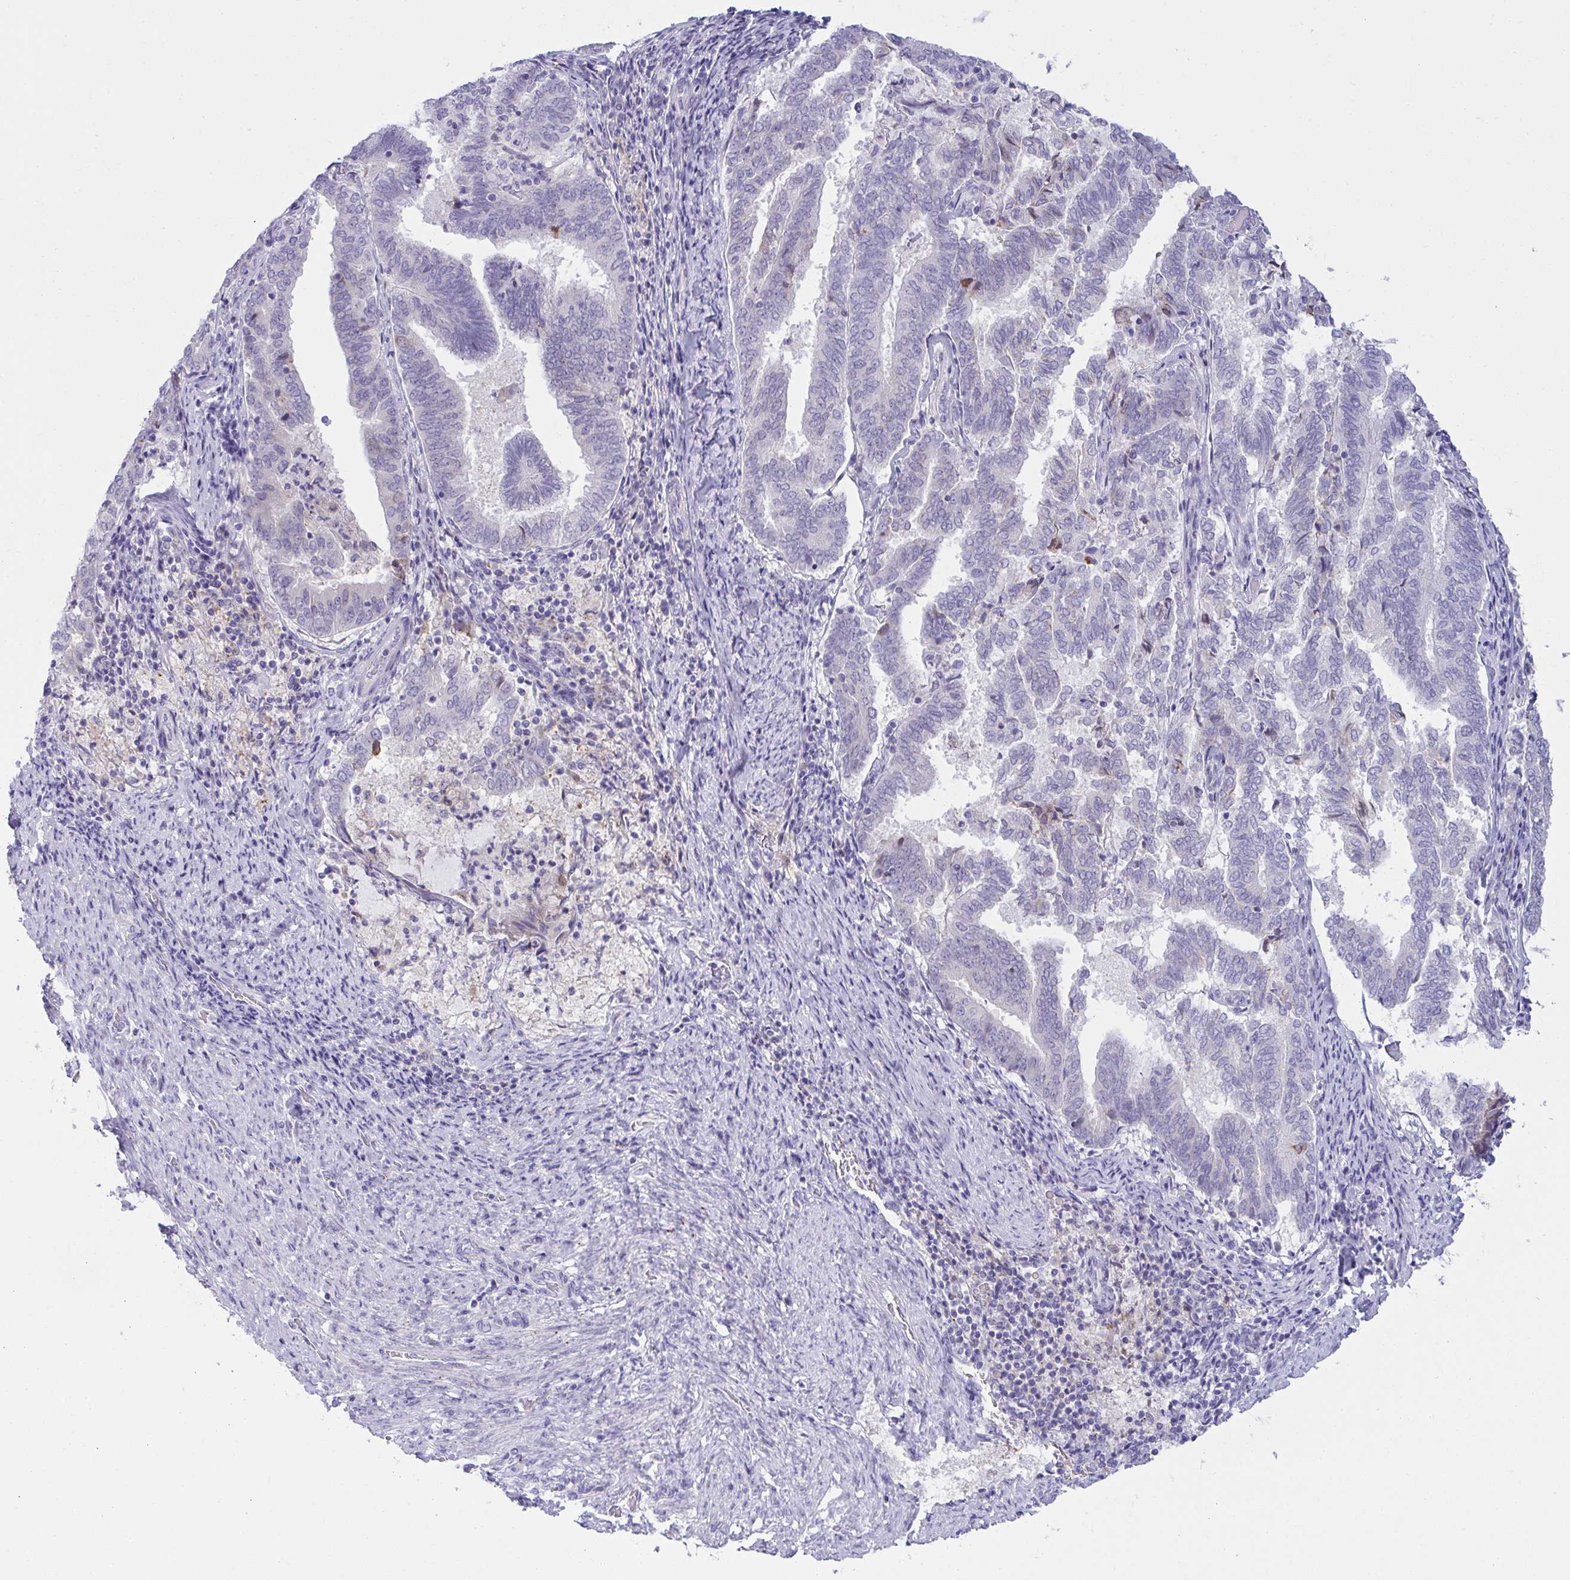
{"staining": {"intensity": "negative", "quantity": "none", "location": "none"}, "tissue": "endometrial cancer", "cell_type": "Tumor cells", "image_type": "cancer", "snomed": [{"axis": "morphology", "description": "Adenocarcinoma, NOS"}, {"axis": "topography", "description": "Endometrium"}], "caption": "Immunohistochemistry micrograph of neoplastic tissue: human endometrial cancer stained with DAB (3,3'-diaminobenzidine) demonstrates no significant protein staining in tumor cells.", "gene": "RGPD5", "patient": {"sex": "female", "age": 80}}